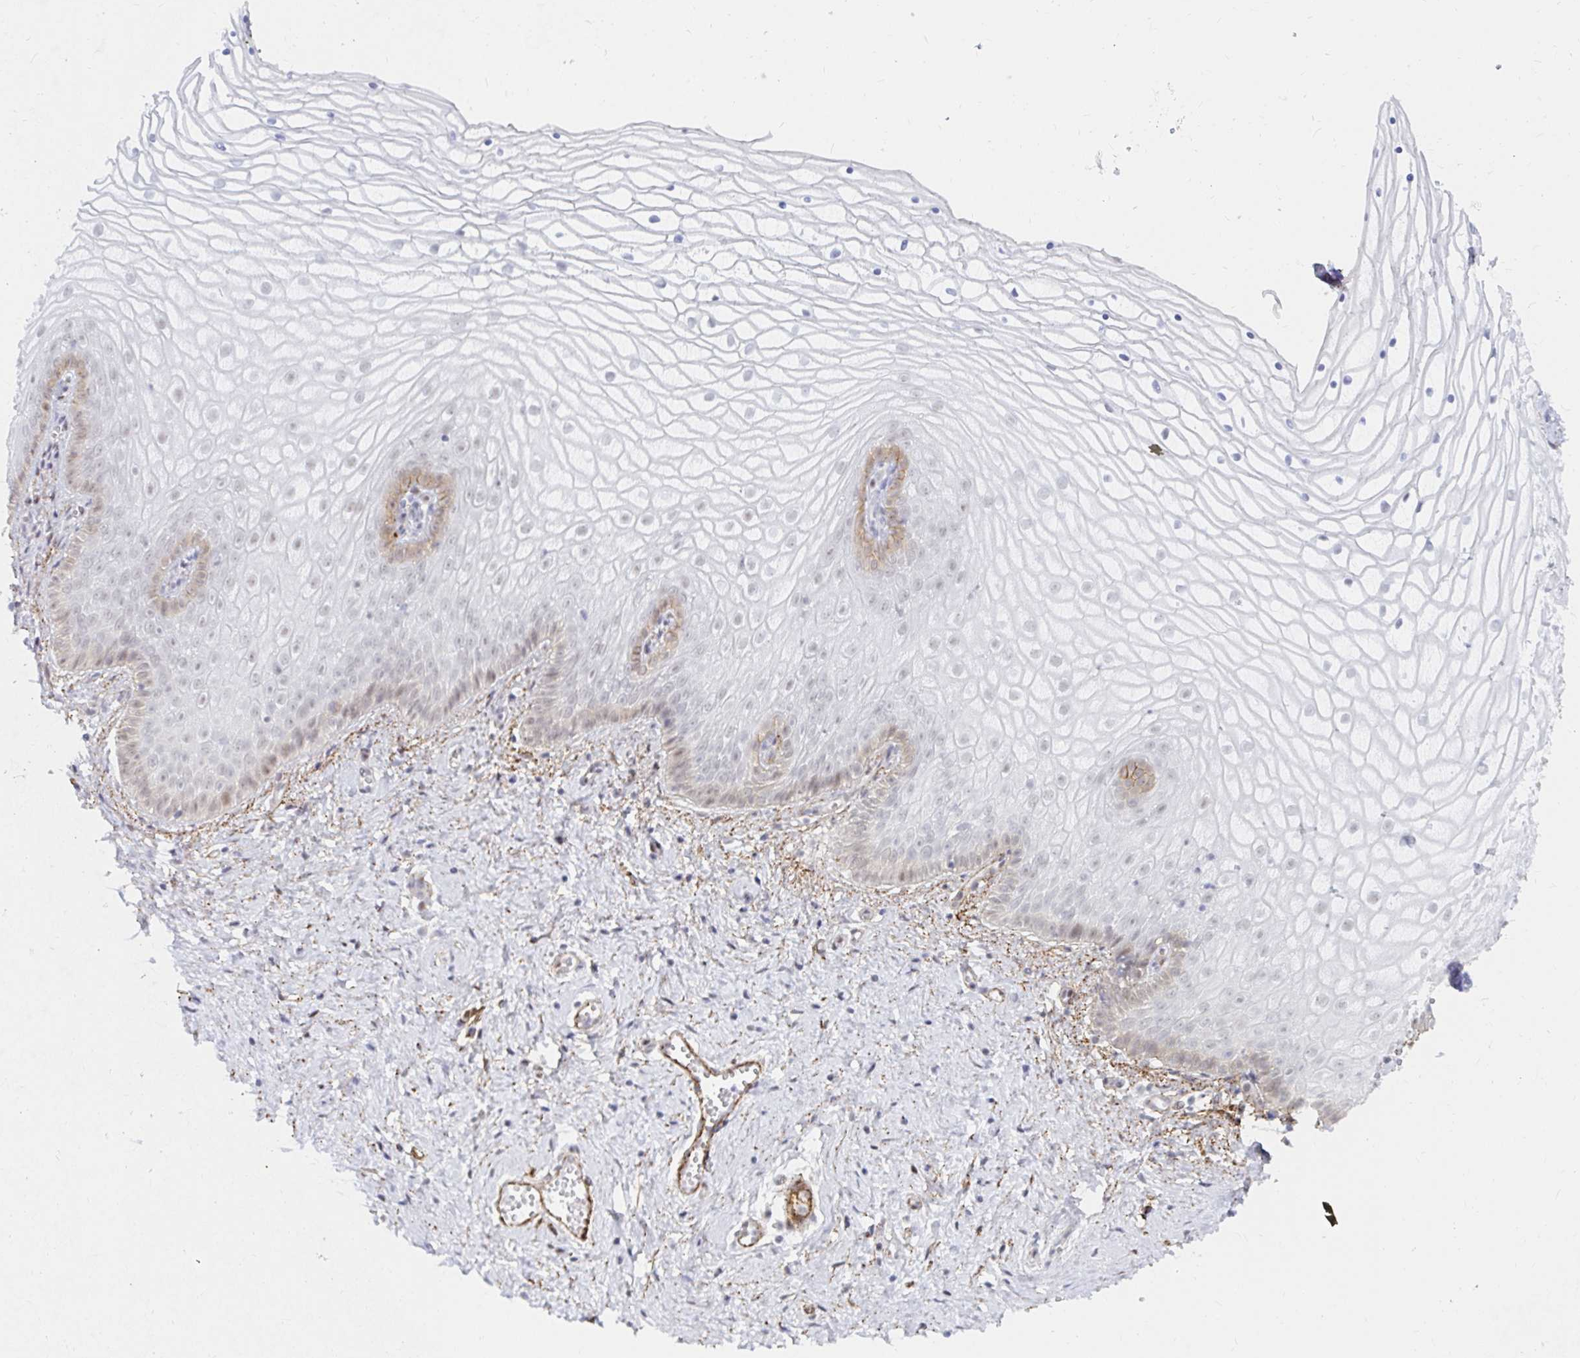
{"staining": {"intensity": "weak", "quantity": "25%-75%", "location": "cytoplasmic/membranous,nuclear"}, "tissue": "vagina", "cell_type": "Squamous epithelial cells", "image_type": "normal", "snomed": [{"axis": "morphology", "description": "Normal tissue, NOS"}, {"axis": "topography", "description": "Vagina"}], "caption": "A micrograph showing weak cytoplasmic/membranous,nuclear positivity in approximately 25%-75% of squamous epithelial cells in benign vagina, as visualized by brown immunohistochemical staining.", "gene": "COL28A1", "patient": {"sex": "female", "age": 56}}